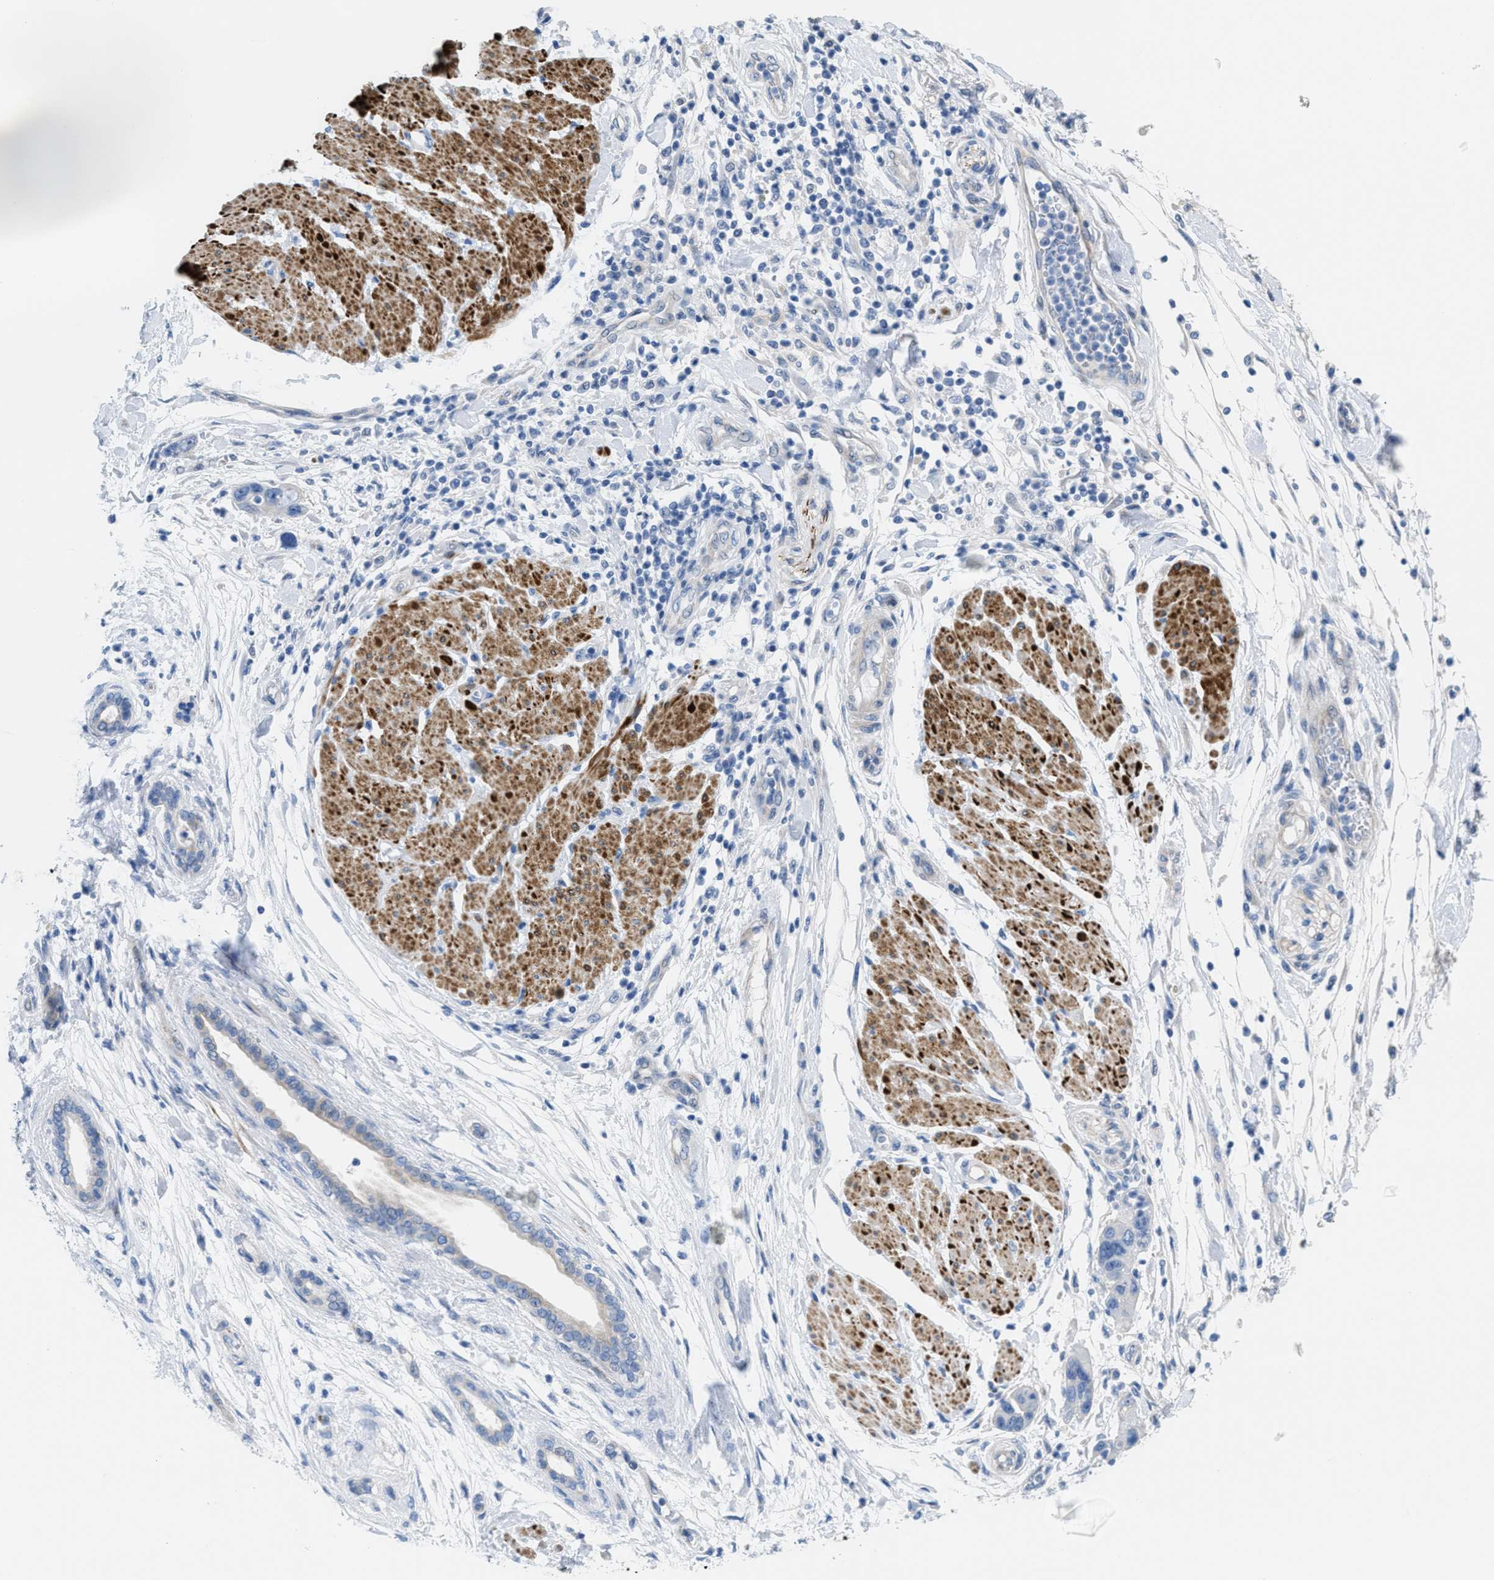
{"staining": {"intensity": "negative", "quantity": "none", "location": "none"}, "tissue": "pancreatic cancer", "cell_type": "Tumor cells", "image_type": "cancer", "snomed": [{"axis": "morphology", "description": "Normal tissue, NOS"}, {"axis": "morphology", "description": "Adenocarcinoma, NOS"}, {"axis": "topography", "description": "Pancreas"}], "caption": "This is an IHC micrograph of adenocarcinoma (pancreatic). There is no positivity in tumor cells.", "gene": "MPP3", "patient": {"sex": "female", "age": 71}}